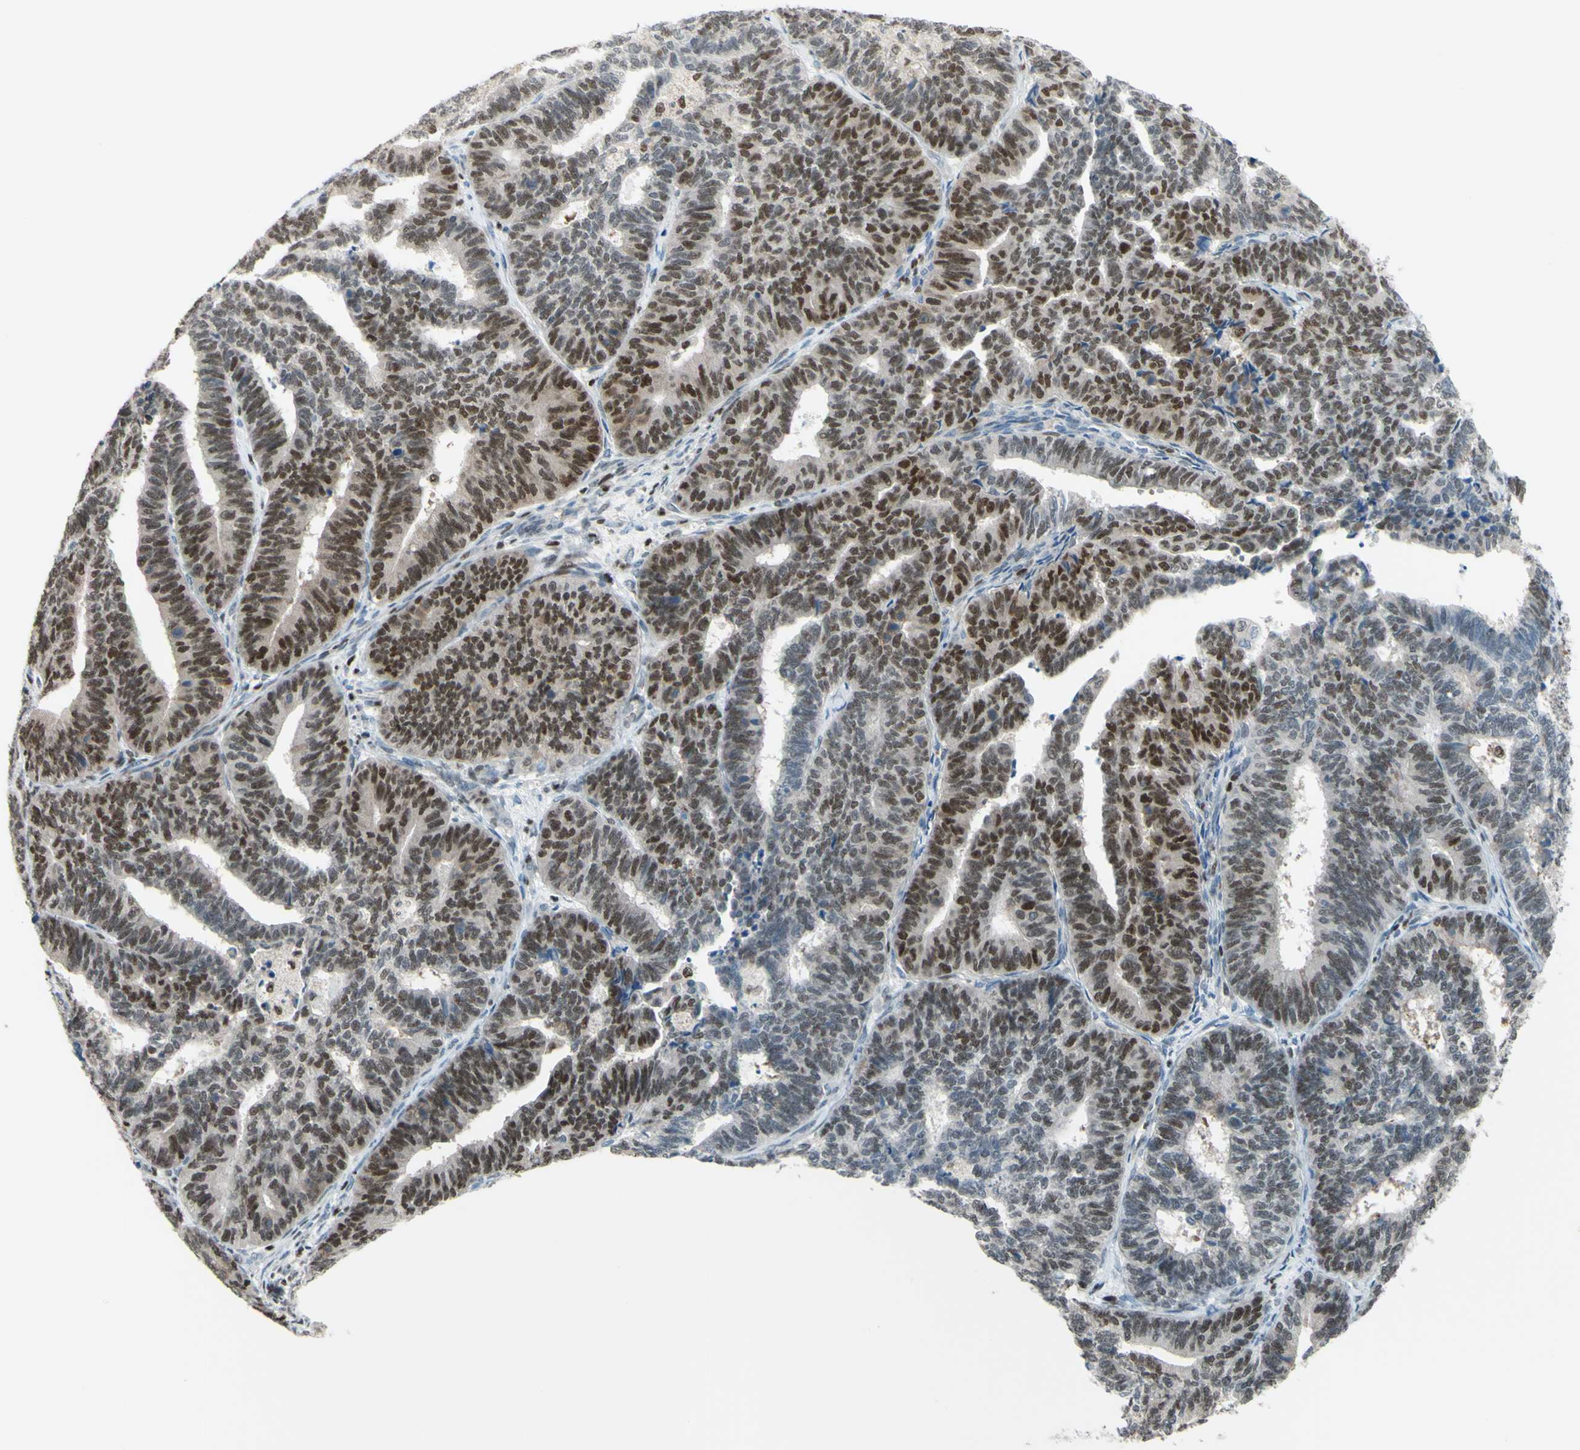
{"staining": {"intensity": "moderate", "quantity": "25%-75%", "location": "cytoplasmic/membranous,nuclear"}, "tissue": "endometrial cancer", "cell_type": "Tumor cells", "image_type": "cancer", "snomed": [{"axis": "morphology", "description": "Adenocarcinoma, NOS"}, {"axis": "topography", "description": "Endometrium"}], "caption": "There is medium levels of moderate cytoplasmic/membranous and nuclear staining in tumor cells of endometrial cancer, as demonstrated by immunohistochemical staining (brown color).", "gene": "FKBP5", "patient": {"sex": "female", "age": 70}}